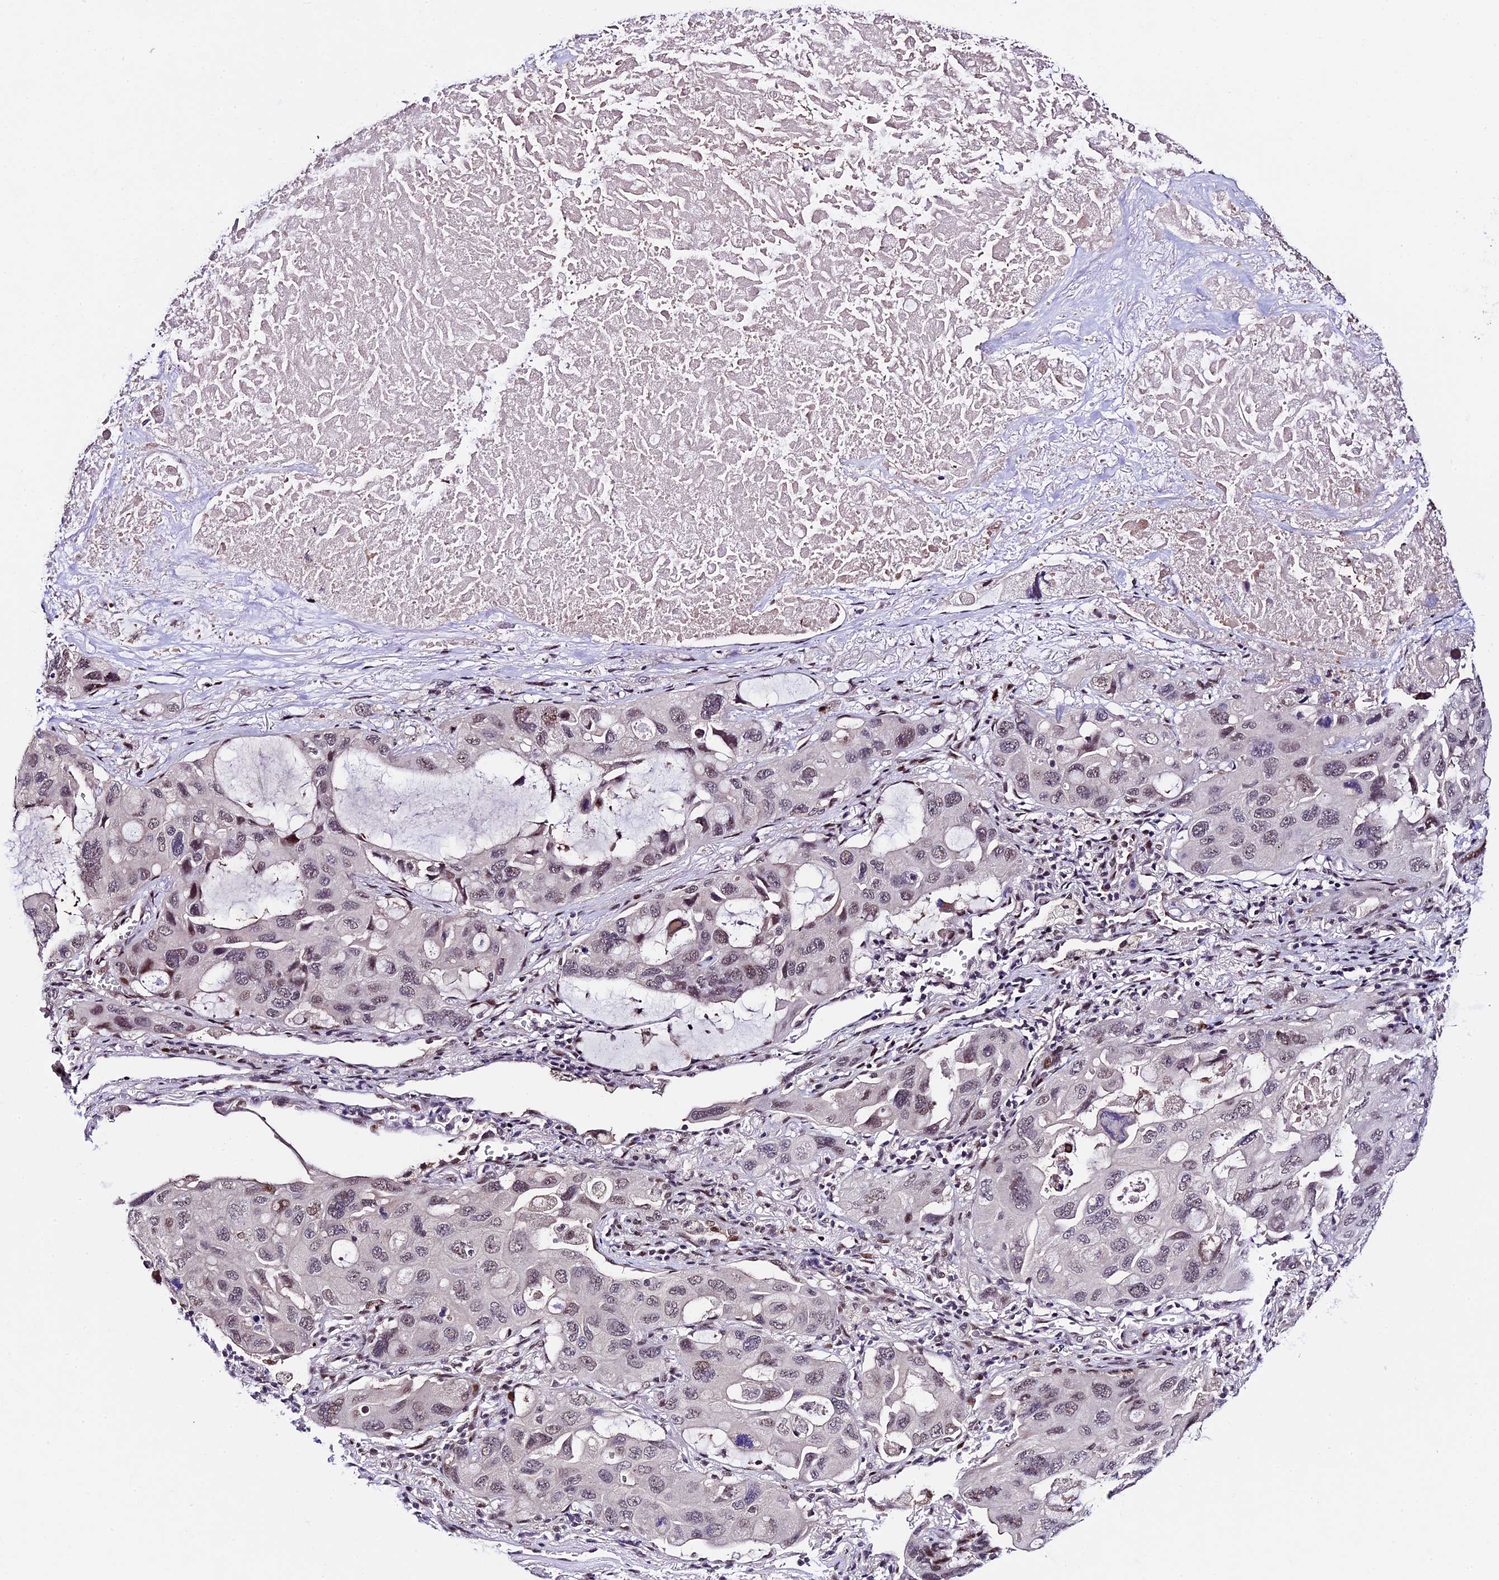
{"staining": {"intensity": "weak", "quantity": "25%-75%", "location": "nuclear"}, "tissue": "lung cancer", "cell_type": "Tumor cells", "image_type": "cancer", "snomed": [{"axis": "morphology", "description": "Squamous cell carcinoma, NOS"}, {"axis": "topography", "description": "Lung"}], "caption": "Protein expression analysis of lung cancer (squamous cell carcinoma) exhibits weak nuclear positivity in about 25%-75% of tumor cells.", "gene": "TCP11L2", "patient": {"sex": "female", "age": 73}}